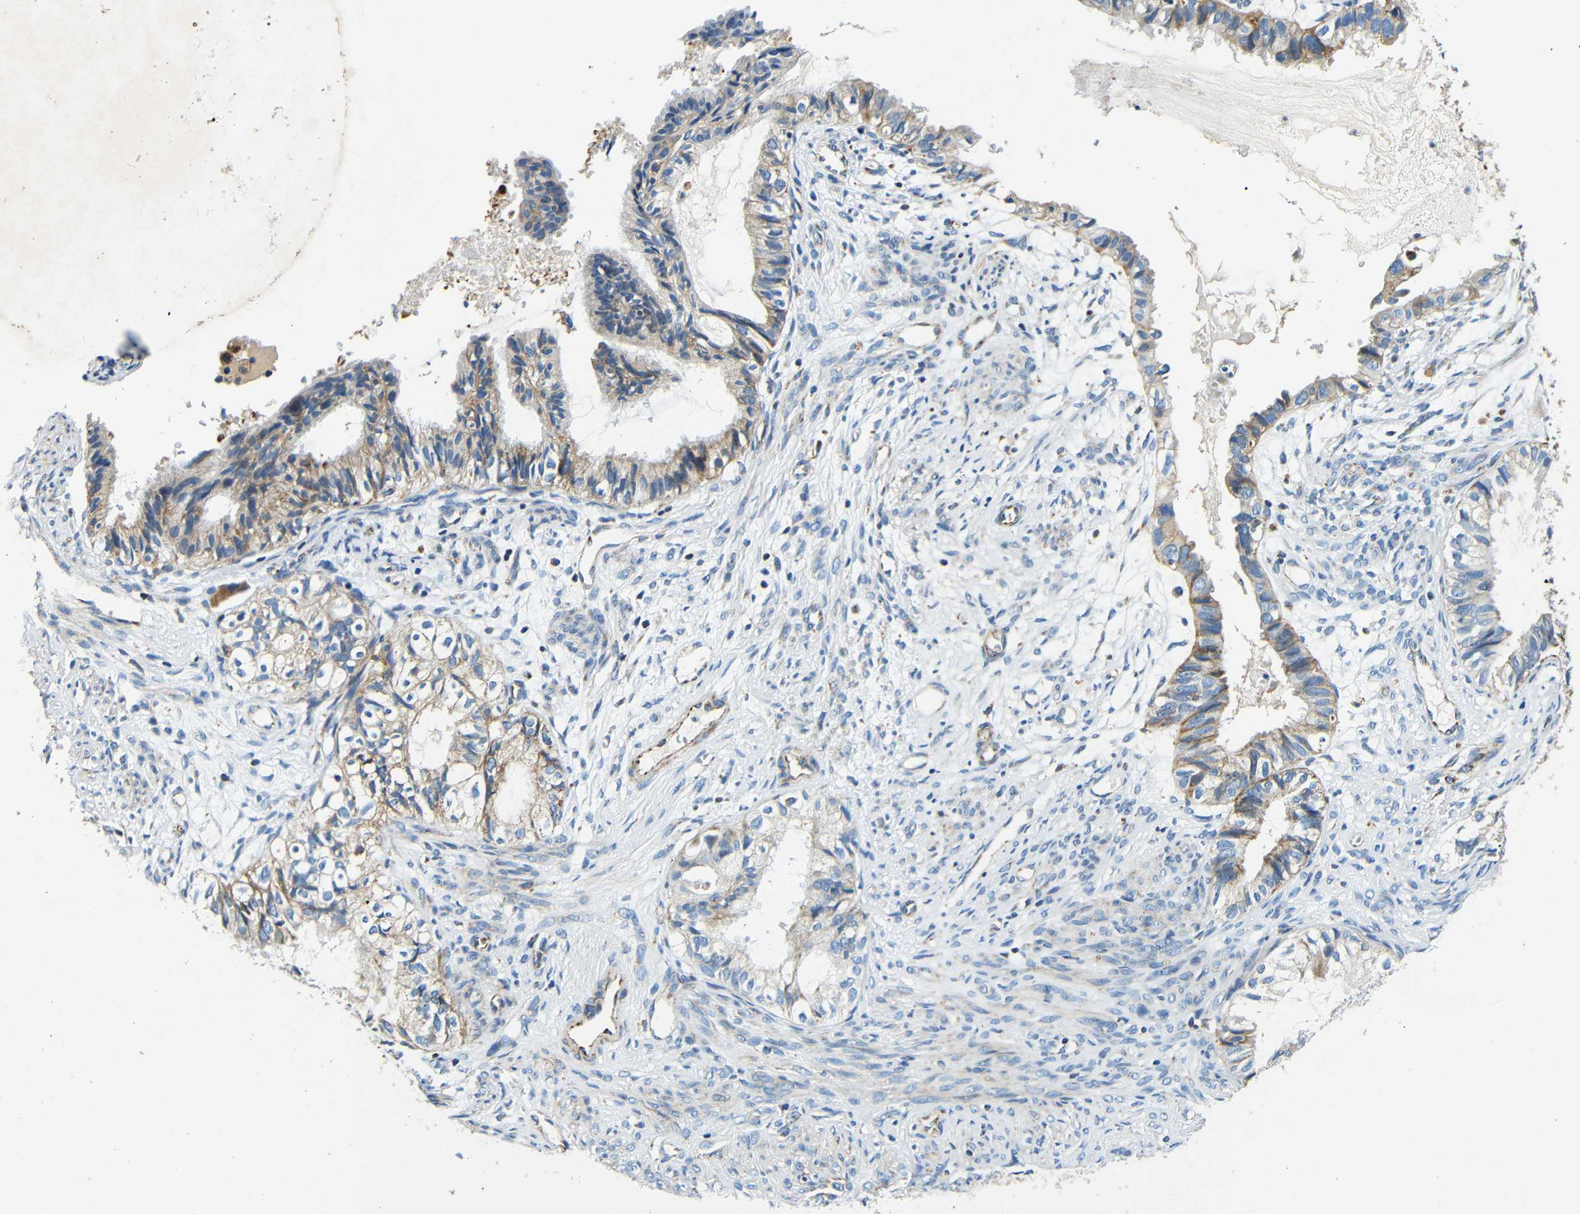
{"staining": {"intensity": "moderate", "quantity": "25%-75%", "location": "cytoplasmic/membranous"}, "tissue": "cervical cancer", "cell_type": "Tumor cells", "image_type": "cancer", "snomed": [{"axis": "morphology", "description": "Normal tissue, NOS"}, {"axis": "morphology", "description": "Adenocarcinoma, NOS"}, {"axis": "topography", "description": "Cervix"}, {"axis": "topography", "description": "Endometrium"}], "caption": "Approximately 25%-75% of tumor cells in human cervical adenocarcinoma reveal moderate cytoplasmic/membranous protein staining as visualized by brown immunohistochemical staining.", "gene": "GALNT18", "patient": {"sex": "female", "age": 86}}